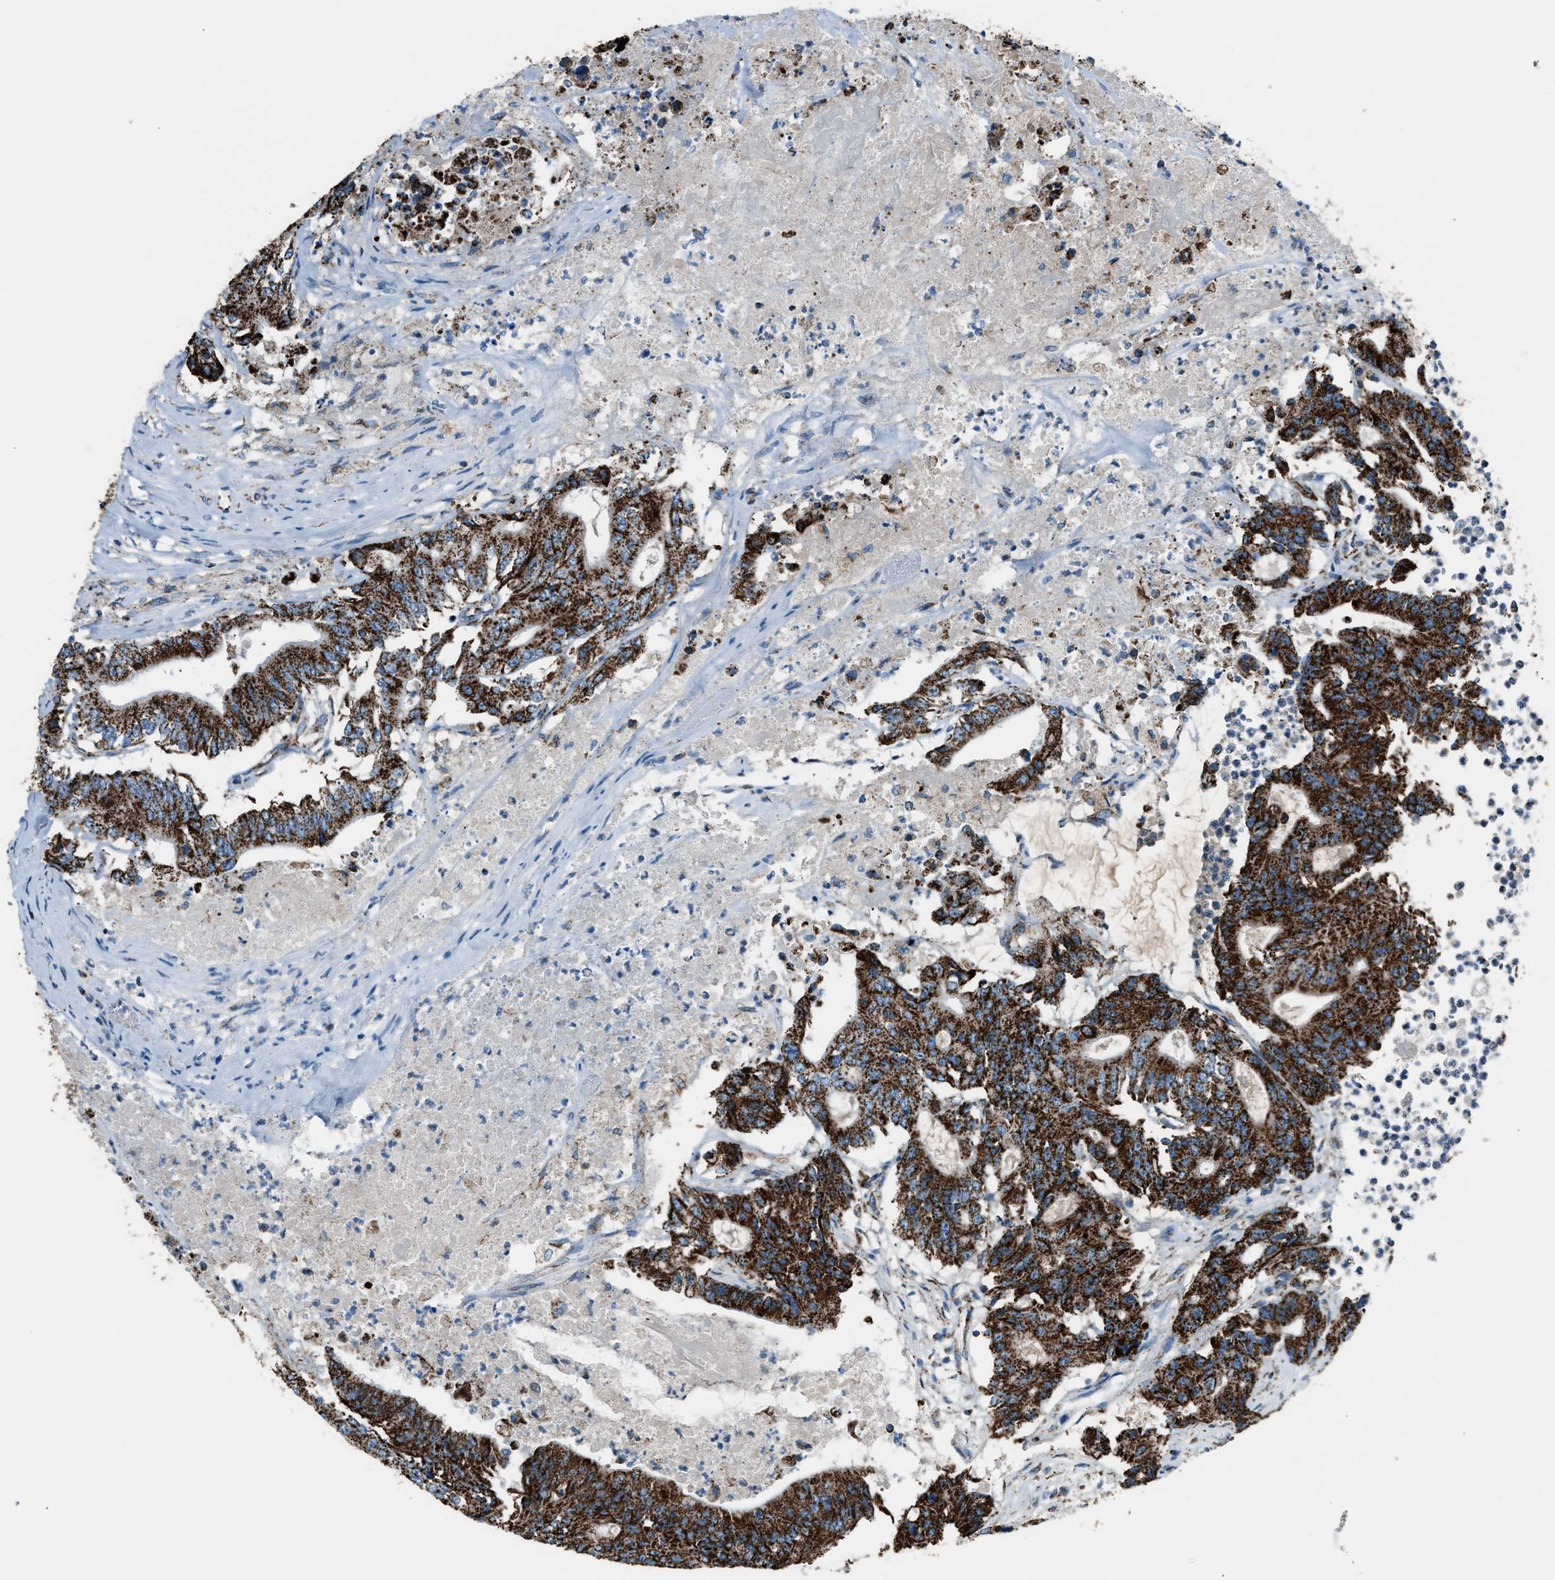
{"staining": {"intensity": "strong", "quantity": ">75%", "location": "cytoplasmic/membranous"}, "tissue": "colorectal cancer", "cell_type": "Tumor cells", "image_type": "cancer", "snomed": [{"axis": "morphology", "description": "Adenocarcinoma, NOS"}, {"axis": "topography", "description": "Colon"}], "caption": "This is an image of immunohistochemistry (IHC) staining of colorectal cancer, which shows strong positivity in the cytoplasmic/membranous of tumor cells.", "gene": "MDH2", "patient": {"sex": "female", "age": 77}}